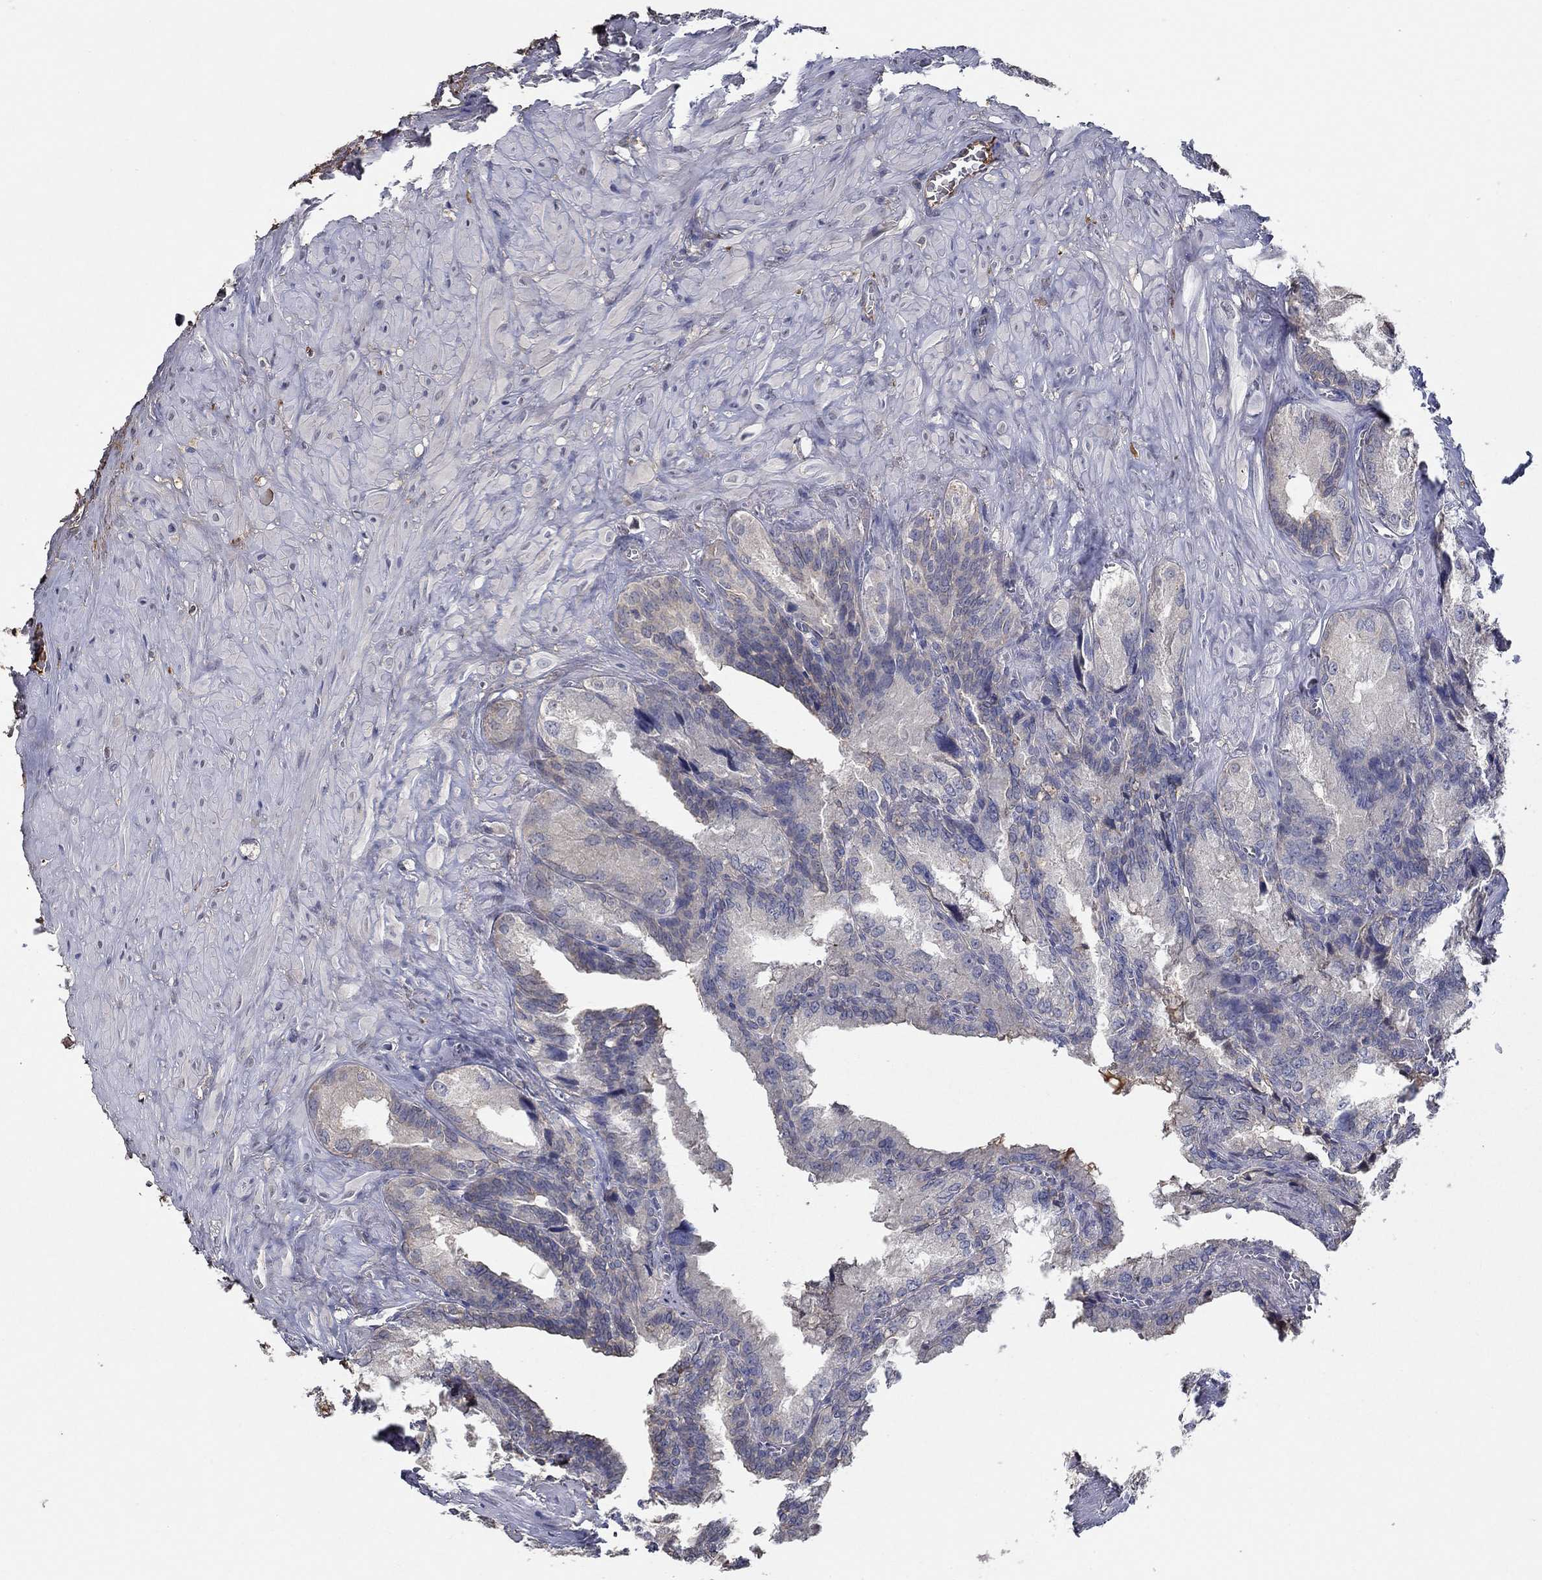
{"staining": {"intensity": "negative", "quantity": "none", "location": "none"}, "tissue": "seminal vesicle", "cell_type": "Glandular cells", "image_type": "normal", "snomed": [{"axis": "morphology", "description": "Normal tissue, NOS"}, {"axis": "topography", "description": "Seminal veicle"}], "caption": "Human seminal vesicle stained for a protein using IHC exhibits no staining in glandular cells.", "gene": "IL10", "patient": {"sex": "male", "age": 72}}